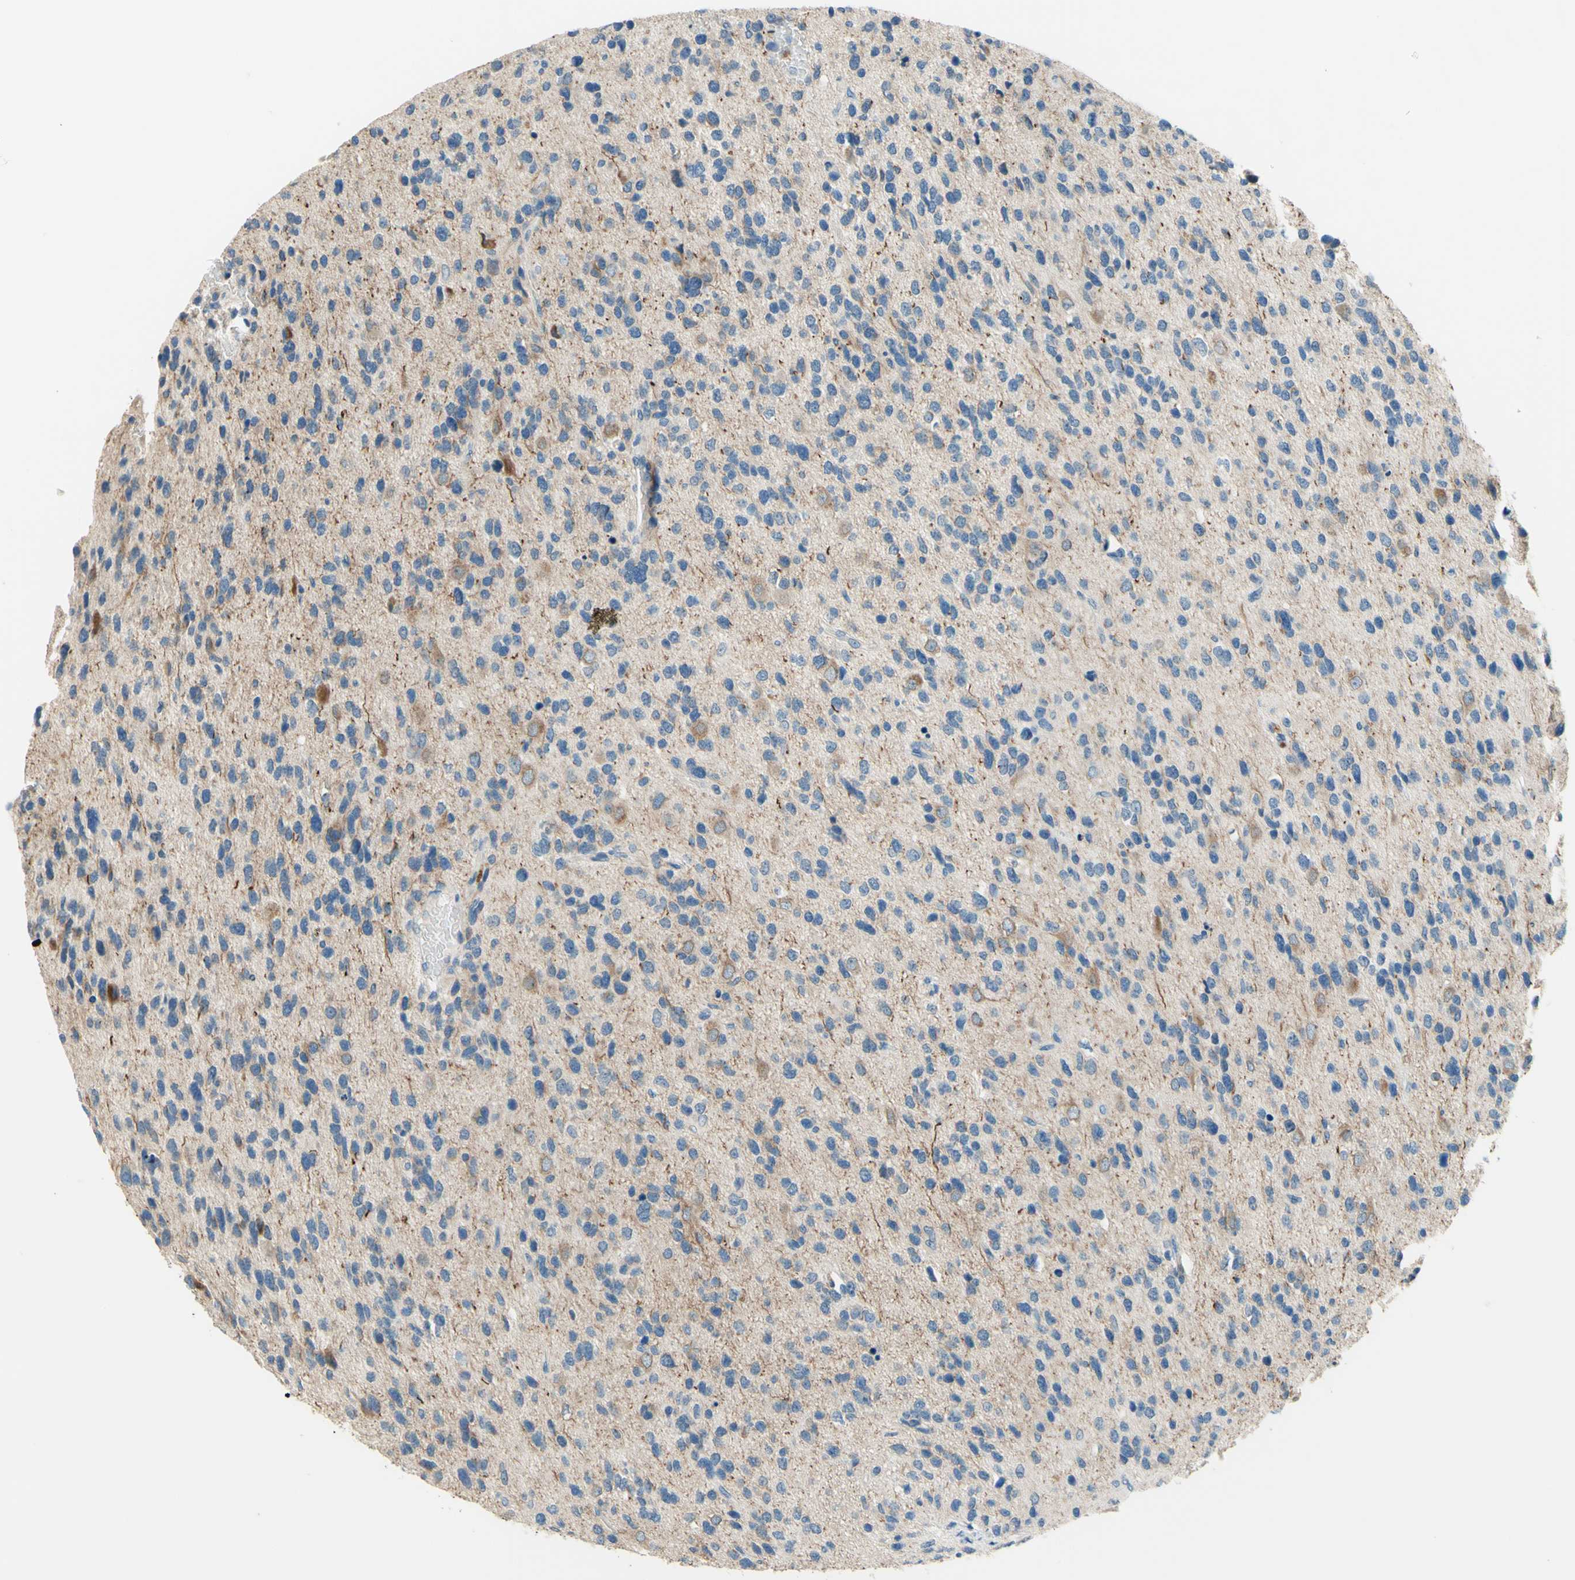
{"staining": {"intensity": "weak", "quantity": "<25%", "location": "cytoplasmic/membranous"}, "tissue": "glioma", "cell_type": "Tumor cells", "image_type": "cancer", "snomed": [{"axis": "morphology", "description": "Glioma, malignant, High grade"}, {"axis": "topography", "description": "Brain"}], "caption": "Tumor cells show no significant positivity in malignant glioma (high-grade).", "gene": "SIGLEC9", "patient": {"sex": "female", "age": 58}}